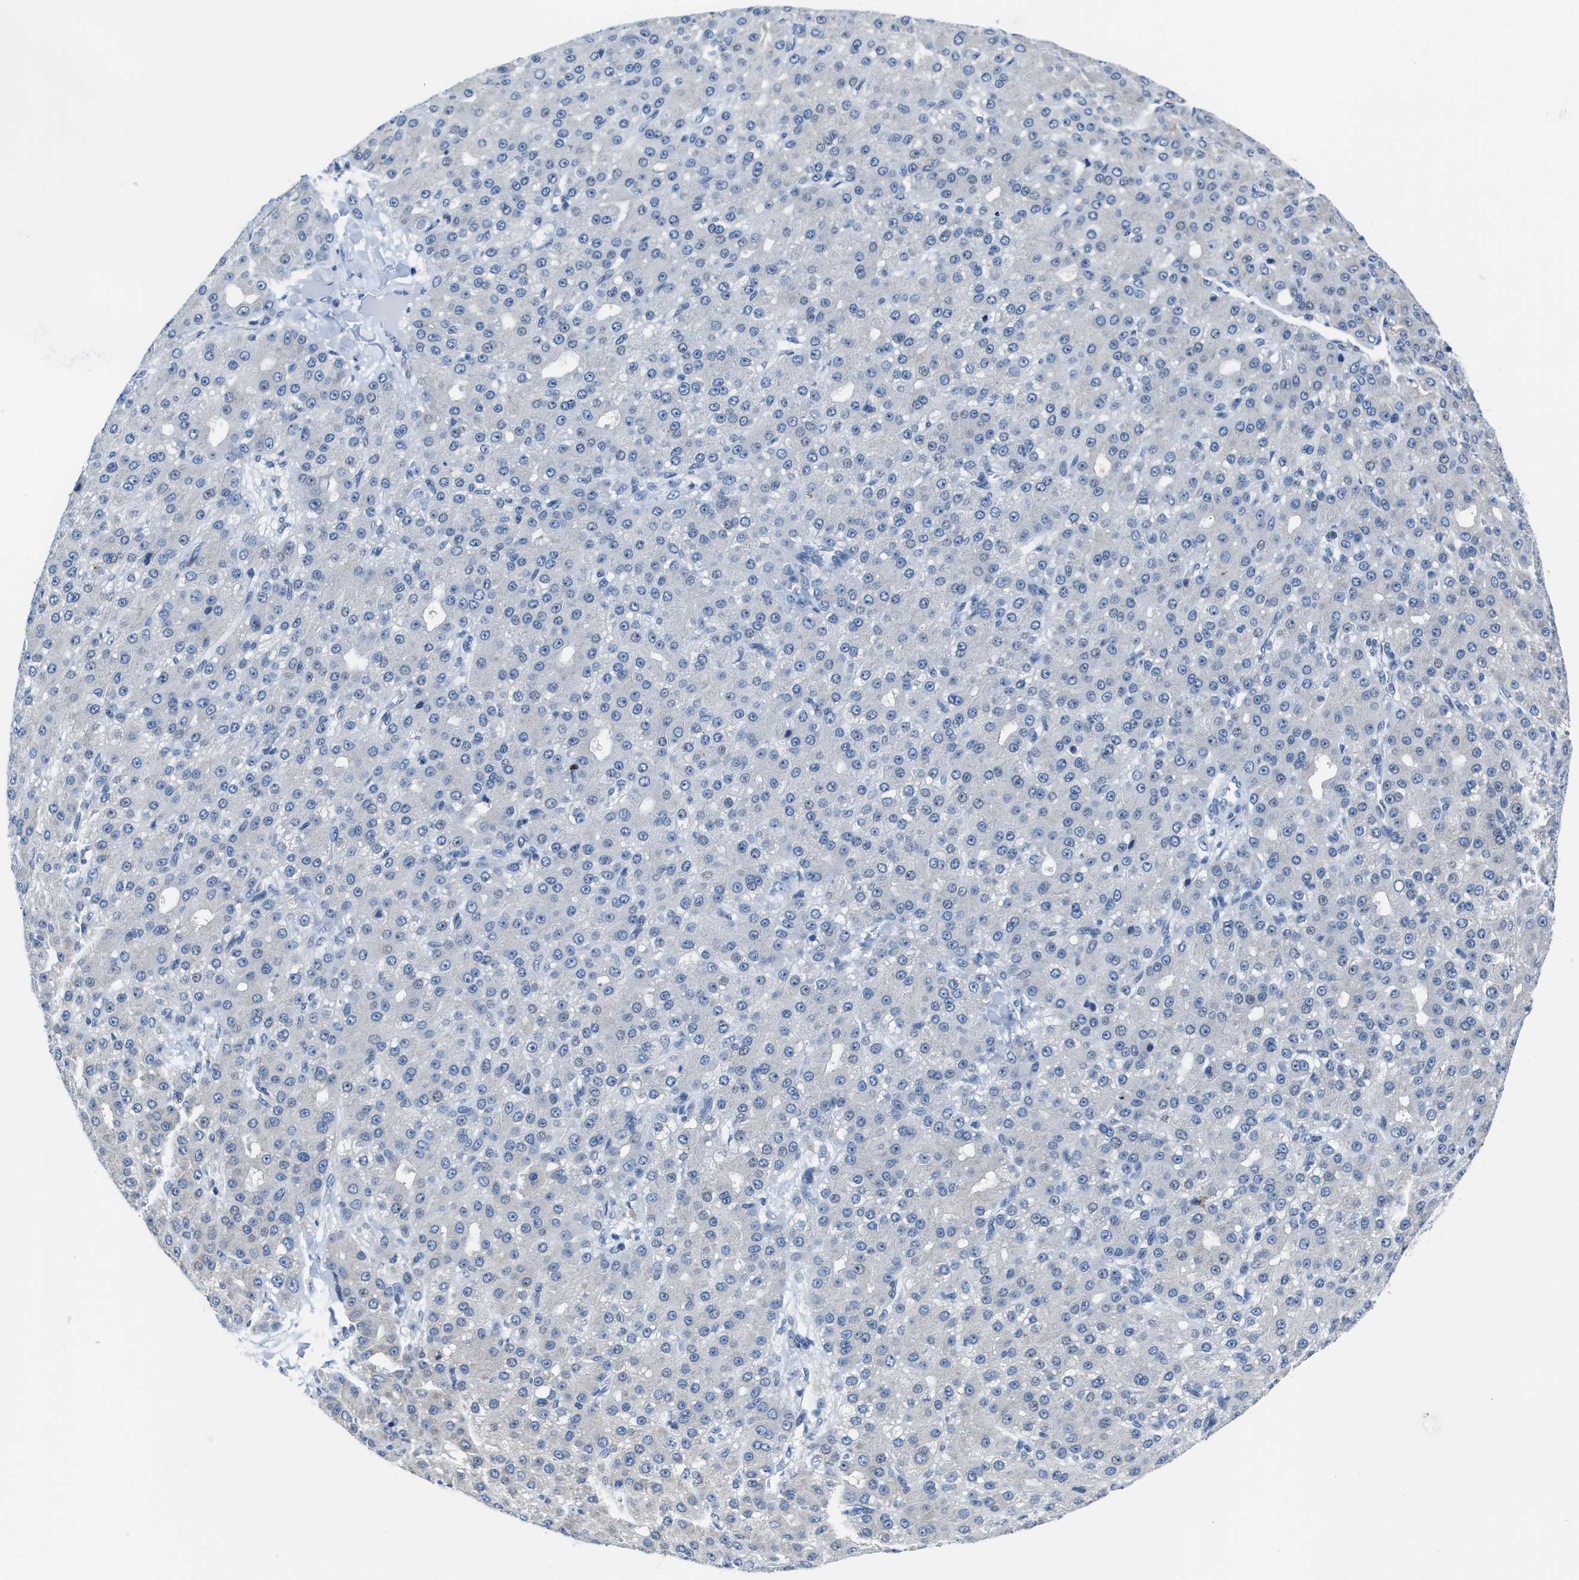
{"staining": {"intensity": "negative", "quantity": "none", "location": "none"}, "tissue": "liver cancer", "cell_type": "Tumor cells", "image_type": "cancer", "snomed": [{"axis": "morphology", "description": "Carcinoma, Hepatocellular, NOS"}, {"axis": "topography", "description": "Liver"}], "caption": "This histopathology image is of liver hepatocellular carcinoma stained with immunohistochemistry to label a protein in brown with the nuclei are counter-stained blue. There is no staining in tumor cells.", "gene": "ASZ1", "patient": {"sex": "male", "age": 67}}